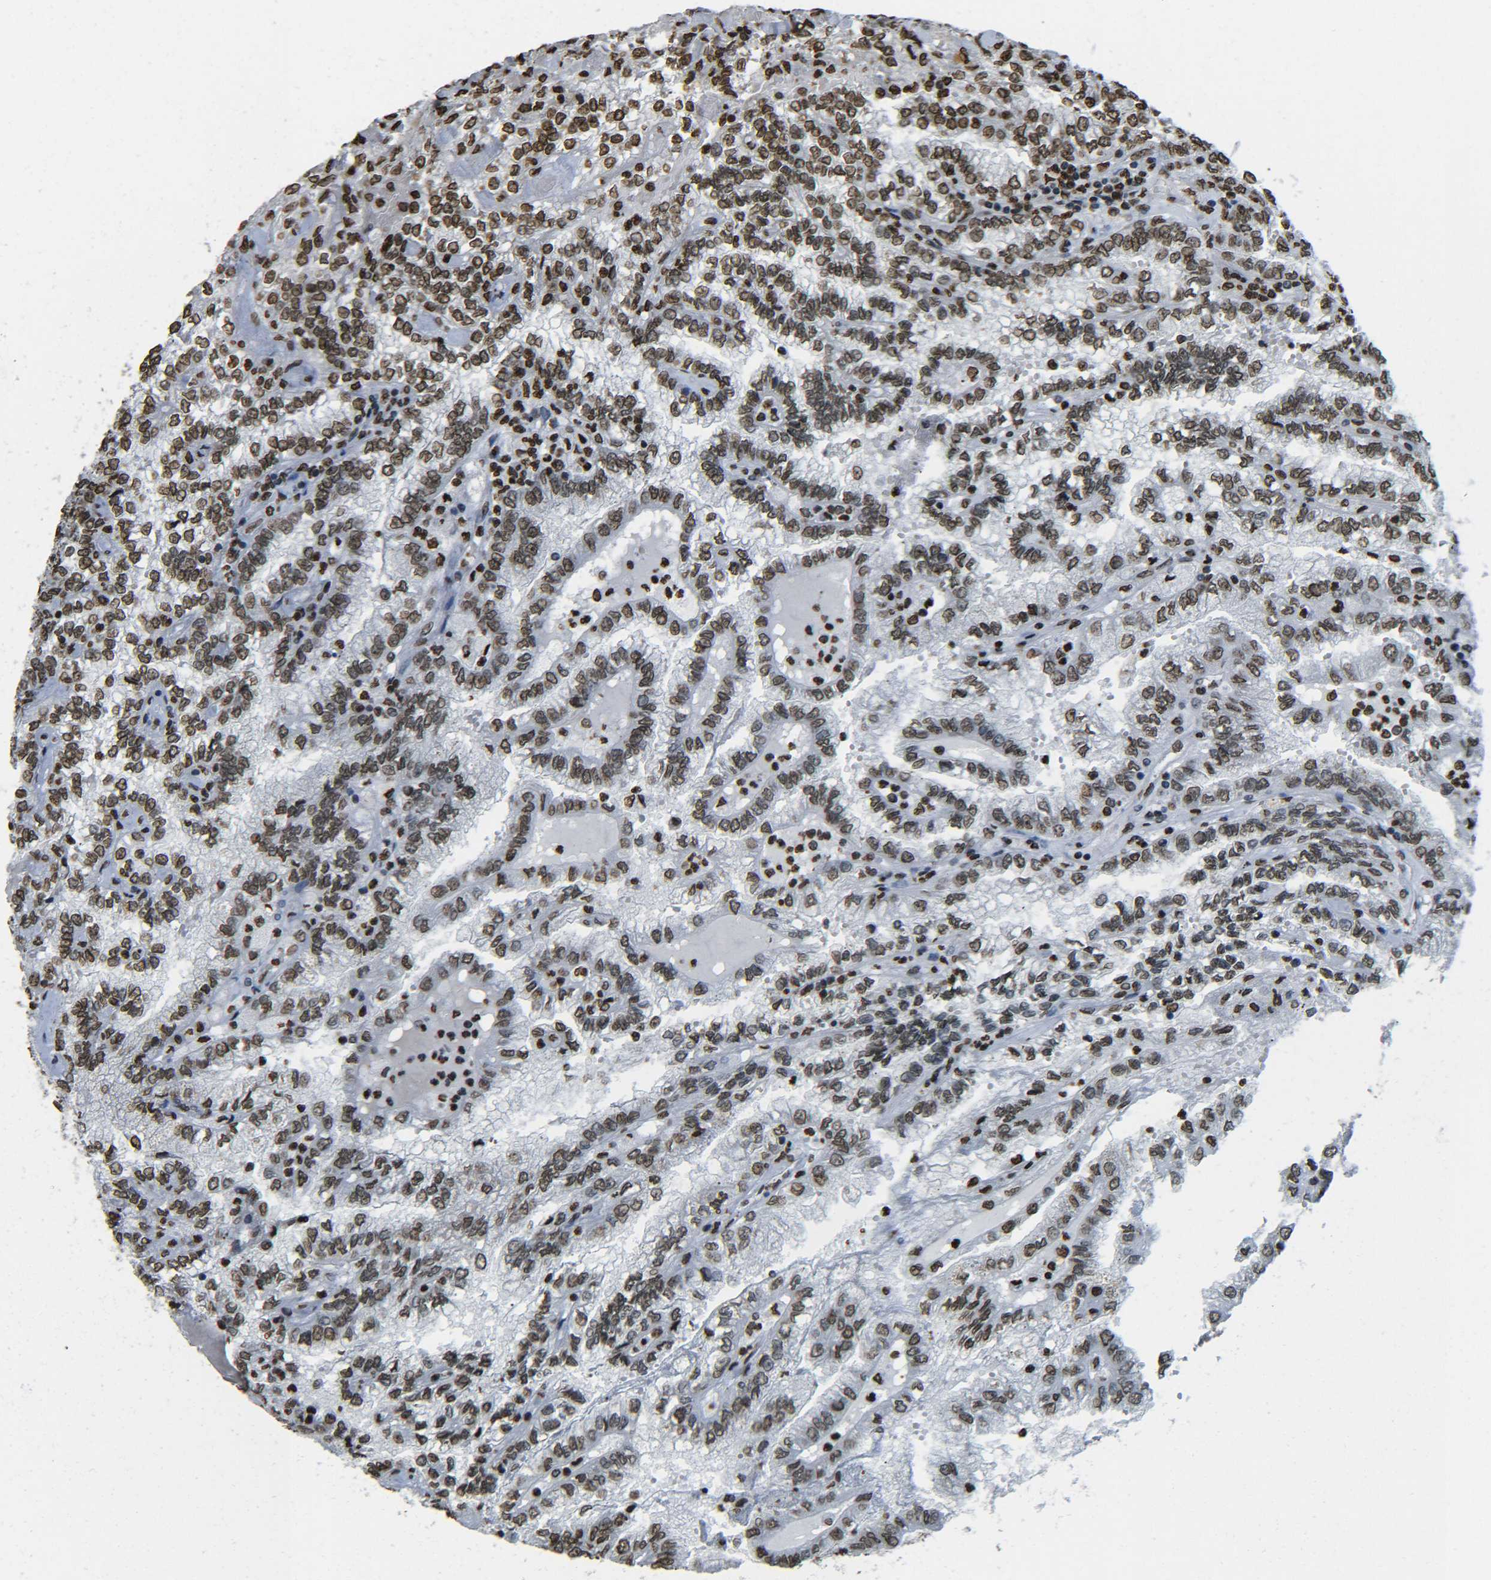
{"staining": {"intensity": "moderate", "quantity": ">75%", "location": "nuclear"}, "tissue": "renal cancer", "cell_type": "Tumor cells", "image_type": "cancer", "snomed": [{"axis": "morphology", "description": "Inflammation, NOS"}, {"axis": "morphology", "description": "Adenocarcinoma, NOS"}, {"axis": "topography", "description": "Kidney"}], "caption": "Renal cancer was stained to show a protein in brown. There is medium levels of moderate nuclear staining in about >75% of tumor cells. Immunohistochemistry (ihc) stains the protein of interest in brown and the nuclei are stained blue.", "gene": "H4C16", "patient": {"sex": "male", "age": 68}}